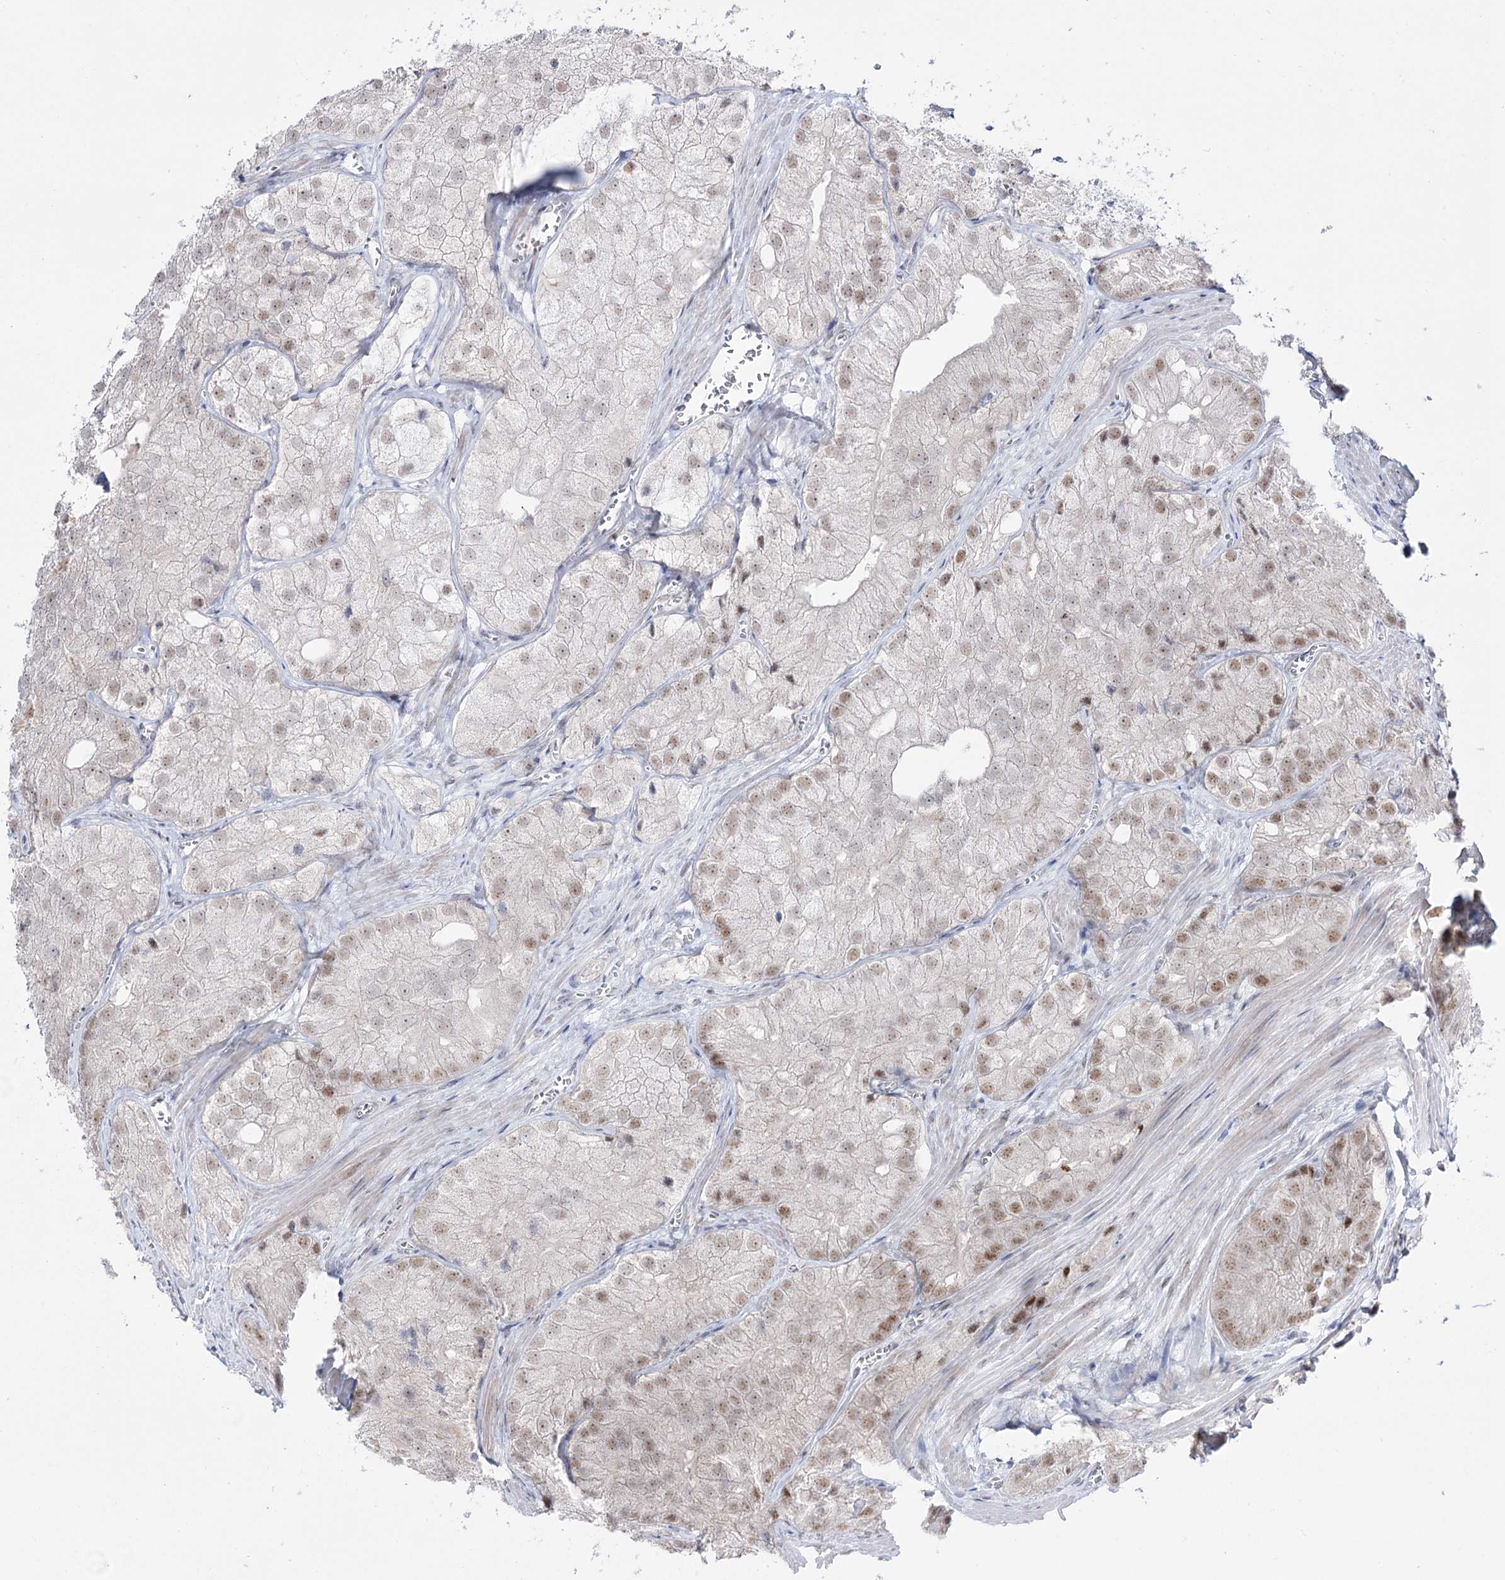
{"staining": {"intensity": "moderate", "quantity": "<25%", "location": "nuclear"}, "tissue": "prostate cancer", "cell_type": "Tumor cells", "image_type": "cancer", "snomed": [{"axis": "morphology", "description": "Adenocarcinoma, Low grade"}, {"axis": "topography", "description": "Prostate"}], "caption": "Immunohistochemistry (IHC) of low-grade adenocarcinoma (prostate) reveals low levels of moderate nuclear positivity in about <25% of tumor cells. Immunohistochemistry stains the protein of interest in brown and the nuclei are stained blue.", "gene": "RBM15B", "patient": {"sex": "male", "age": 69}}